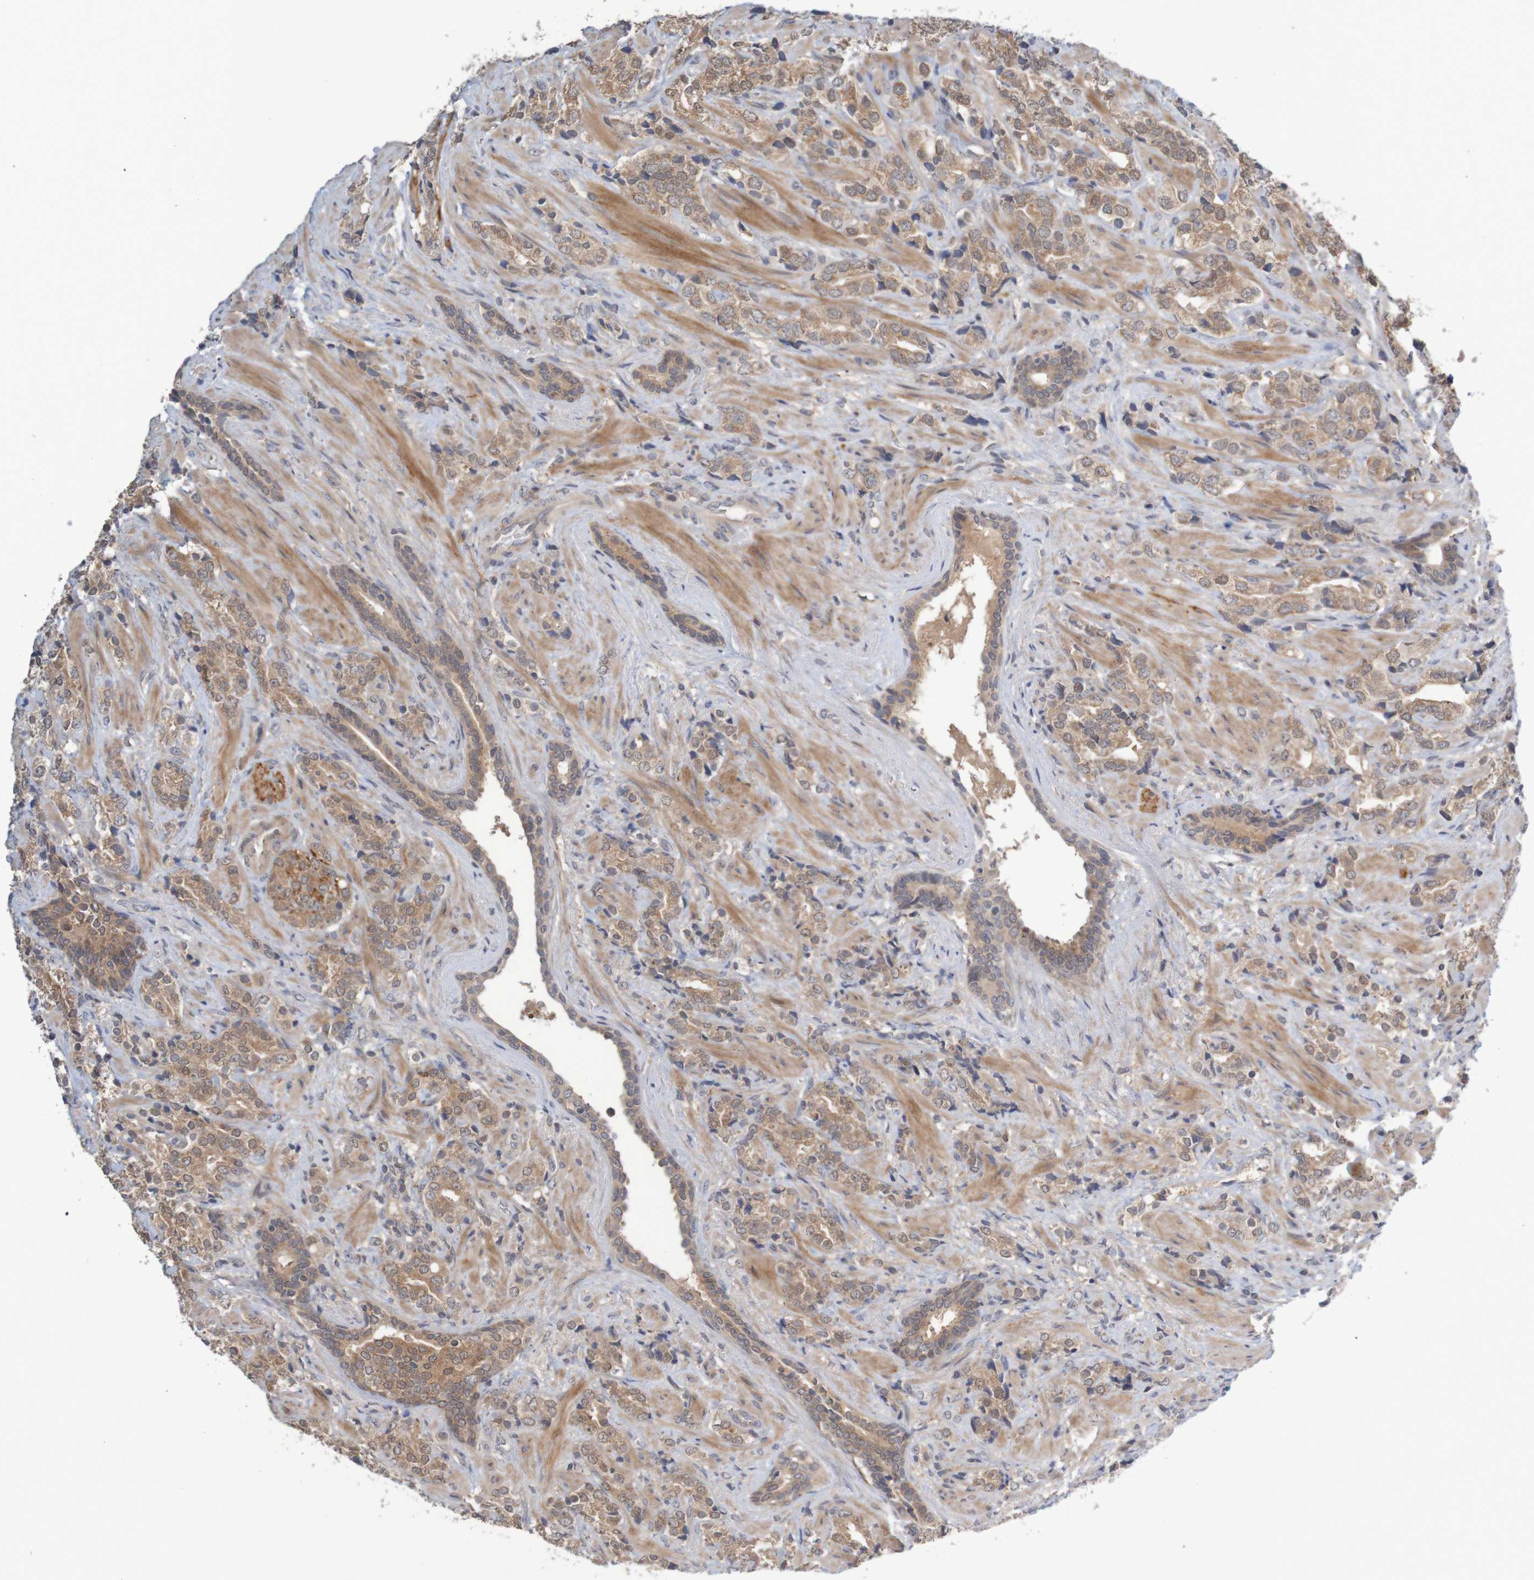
{"staining": {"intensity": "moderate", "quantity": ">75%", "location": "cytoplasmic/membranous"}, "tissue": "prostate cancer", "cell_type": "Tumor cells", "image_type": "cancer", "snomed": [{"axis": "morphology", "description": "Adenocarcinoma, High grade"}, {"axis": "topography", "description": "Prostate"}], "caption": "Immunohistochemistry (IHC) image of human prostate cancer stained for a protein (brown), which reveals medium levels of moderate cytoplasmic/membranous staining in about >75% of tumor cells.", "gene": "ANKK1", "patient": {"sex": "male", "age": 71}}